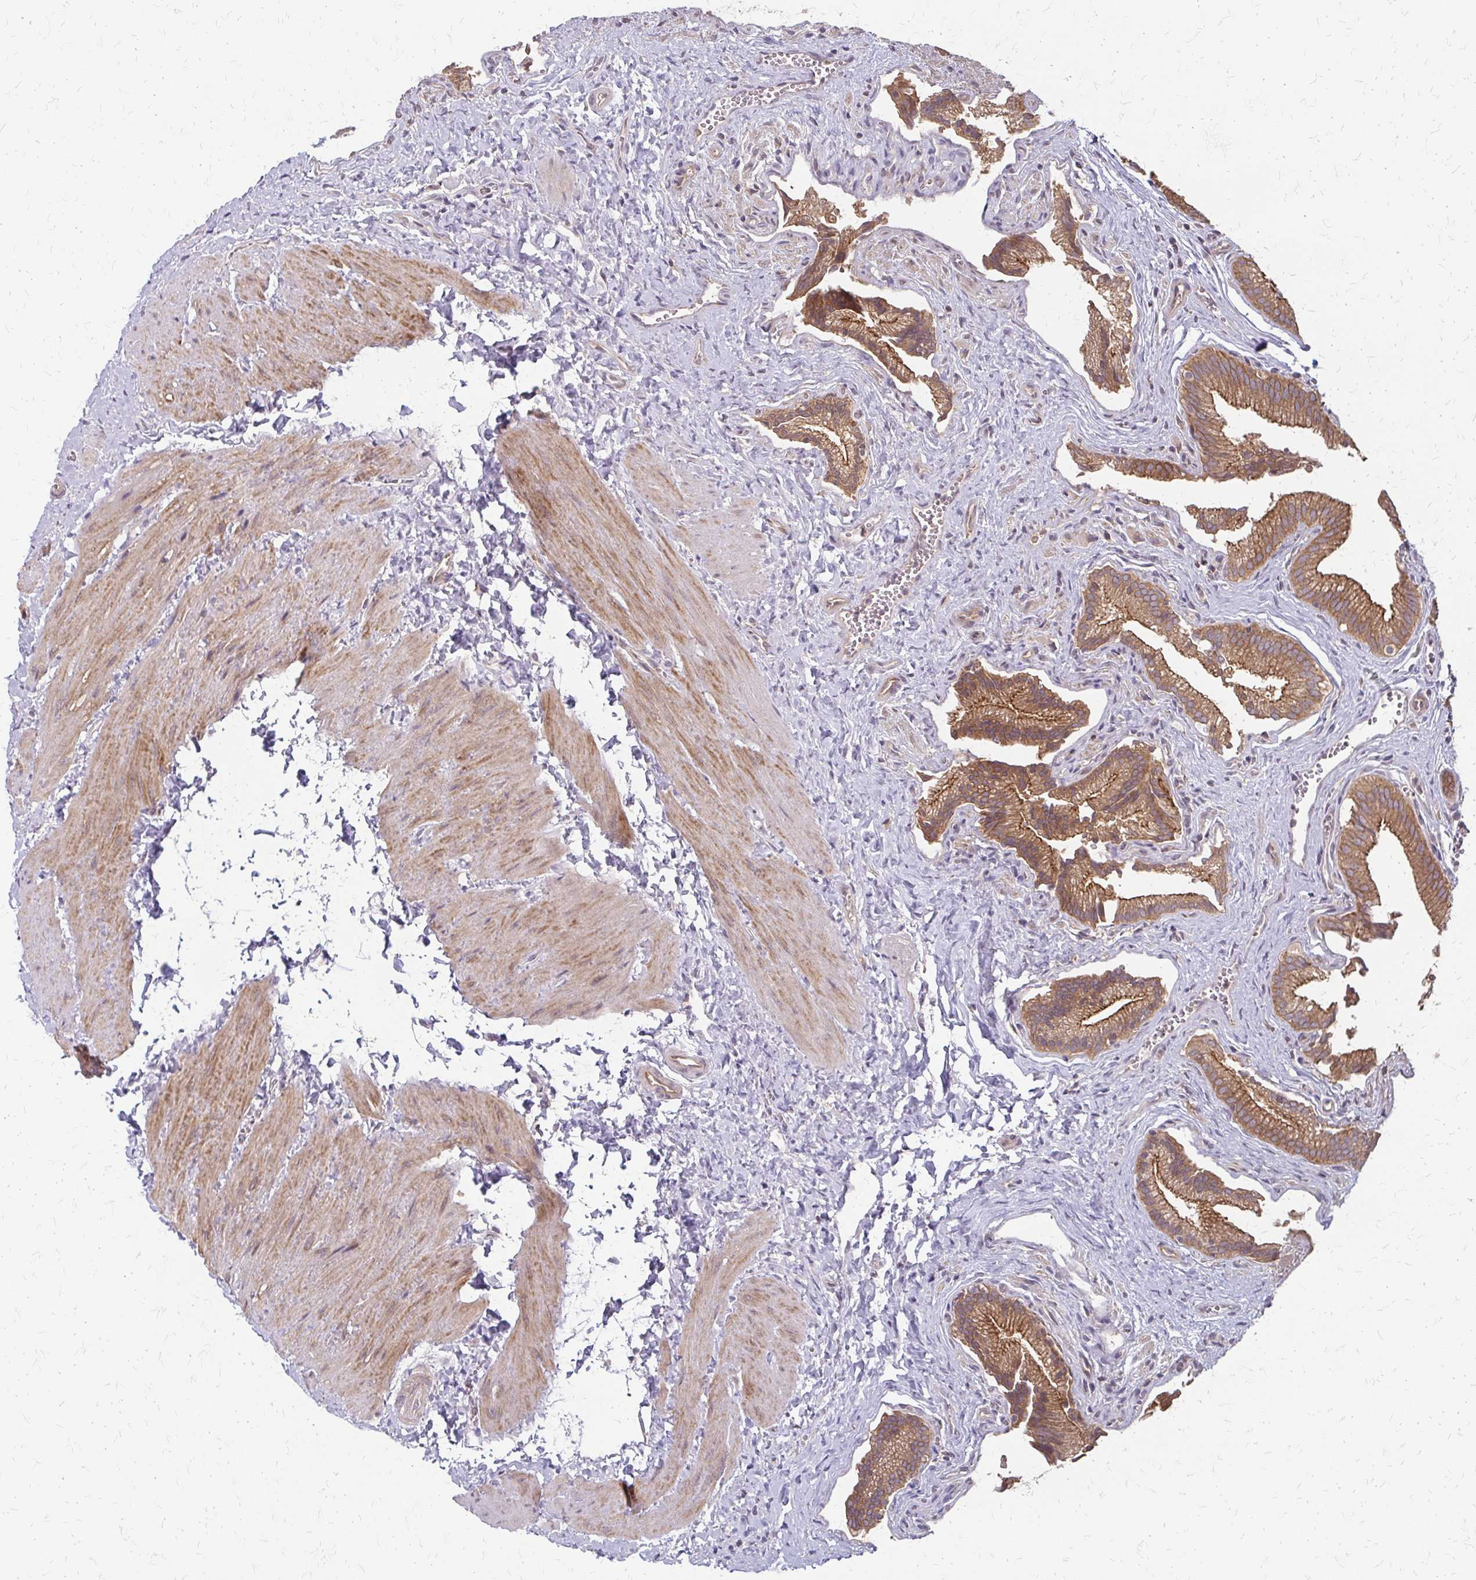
{"staining": {"intensity": "strong", "quantity": ">75%", "location": "cytoplasmic/membranous"}, "tissue": "gallbladder", "cell_type": "Glandular cells", "image_type": "normal", "snomed": [{"axis": "morphology", "description": "Normal tissue, NOS"}, {"axis": "topography", "description": "Gallbladder"}], "caption": "Brown immunohistochemical staining in benign human gallbladder shows strong cytoplasmic/membranous expression in approximately >75% of glandular cells. (Stains: DAB in brown, nuclei in blue, Microscopy: brightfield microscopy at high magnification).", "gene": "ZNF383", "patient": {"sex": "male", "age": 17}}